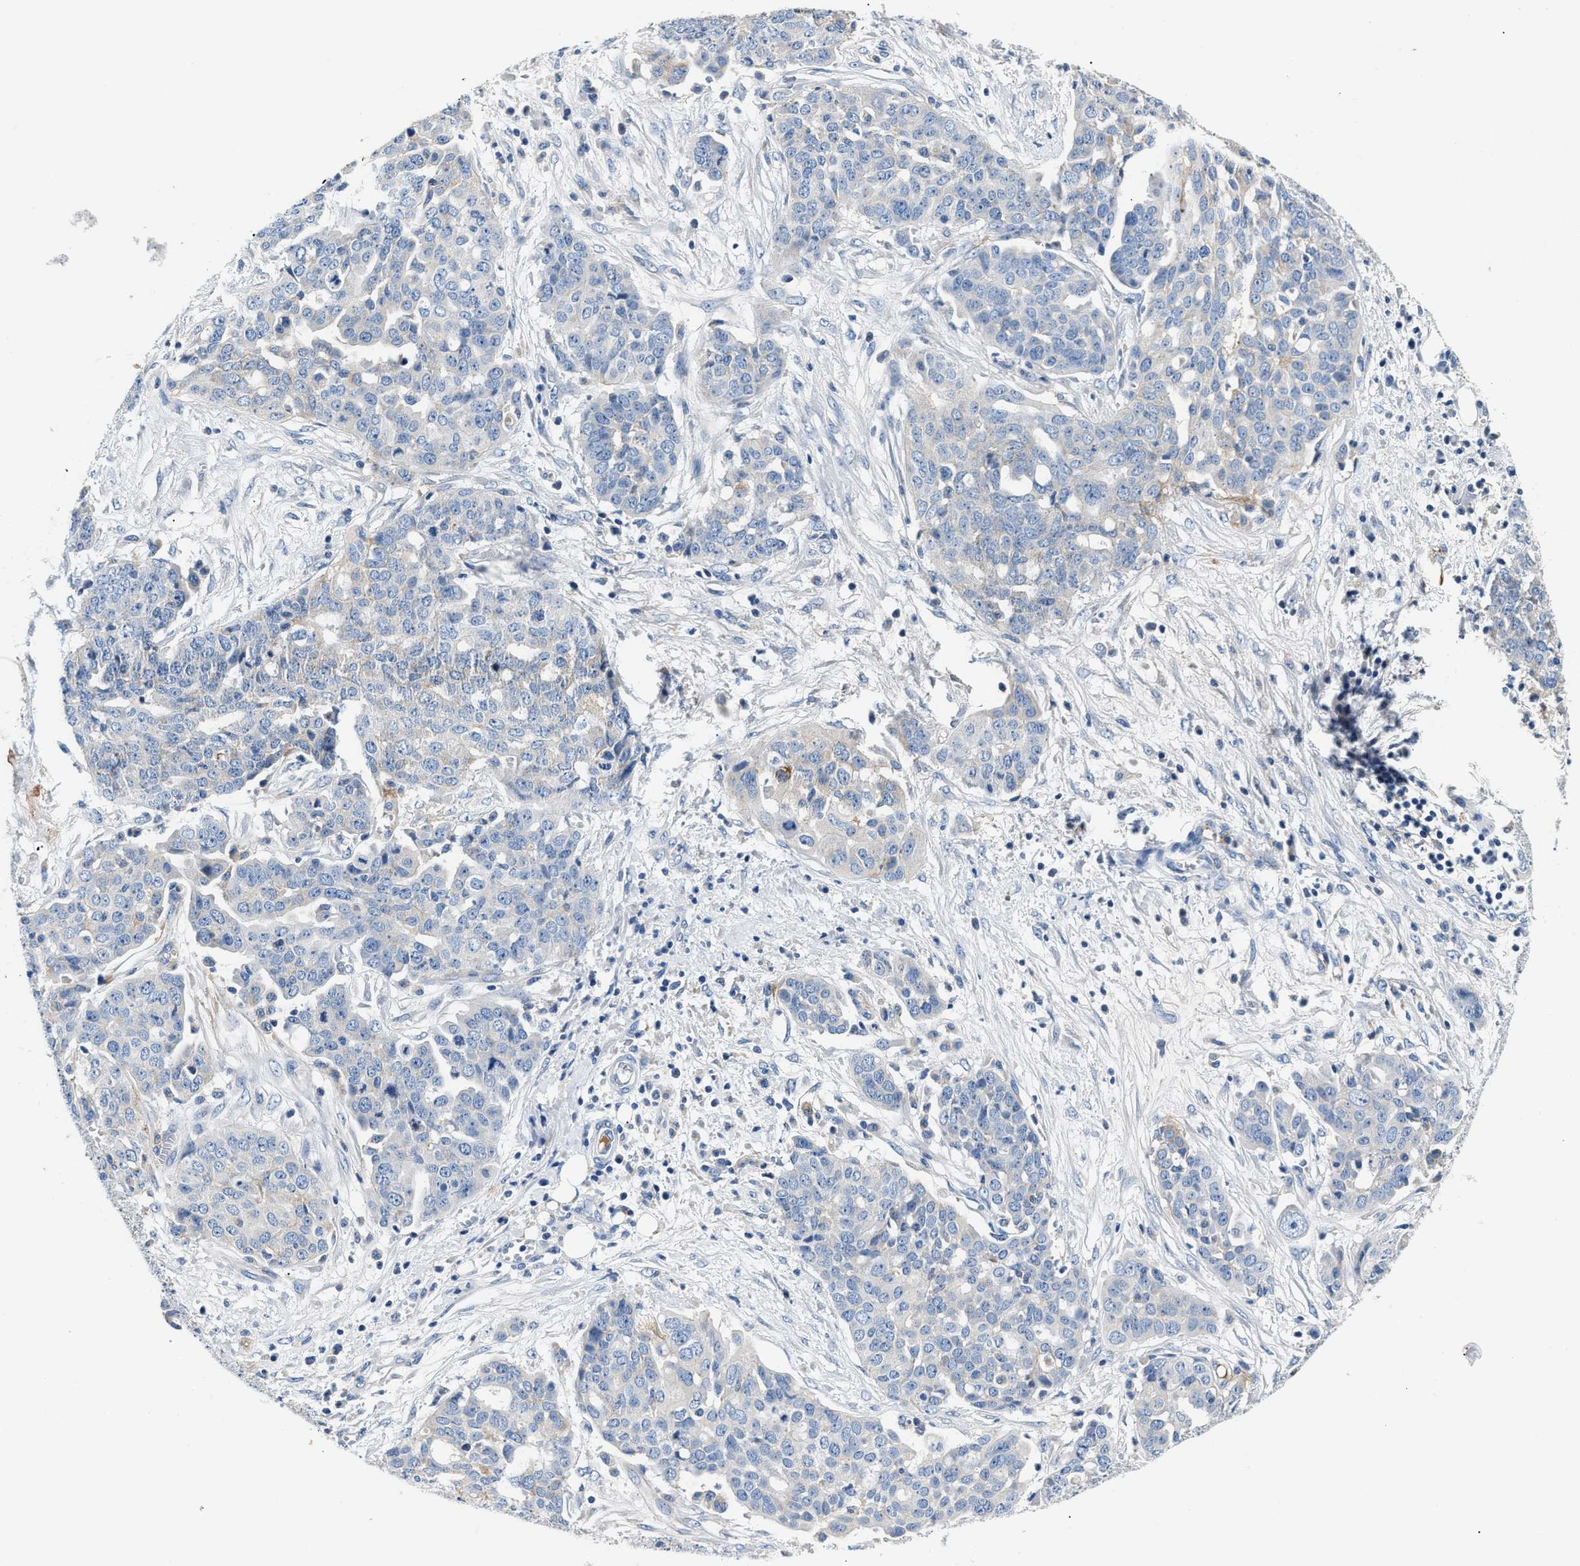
{"staining": {"intensity": "negative", "quantity": "none", "location": "none"}, "tissue": "ovarian cancer", "cell_type": "Tumor cells", "image_type": "cancer", "snomed": [{"axis": "morphology", "description": "Cystadenocarcinoma, serous, NOS"}, {"axis": "topography", "description": "Soft tissue"}, {"axis": "topography", "description": "Ovary"}], "caption": "Tumor cells show no significant expression in serous cystadenocarcinoma (ovarian).", "gene": "TUT7", "patient": {"sex": "female", "age": 57}}